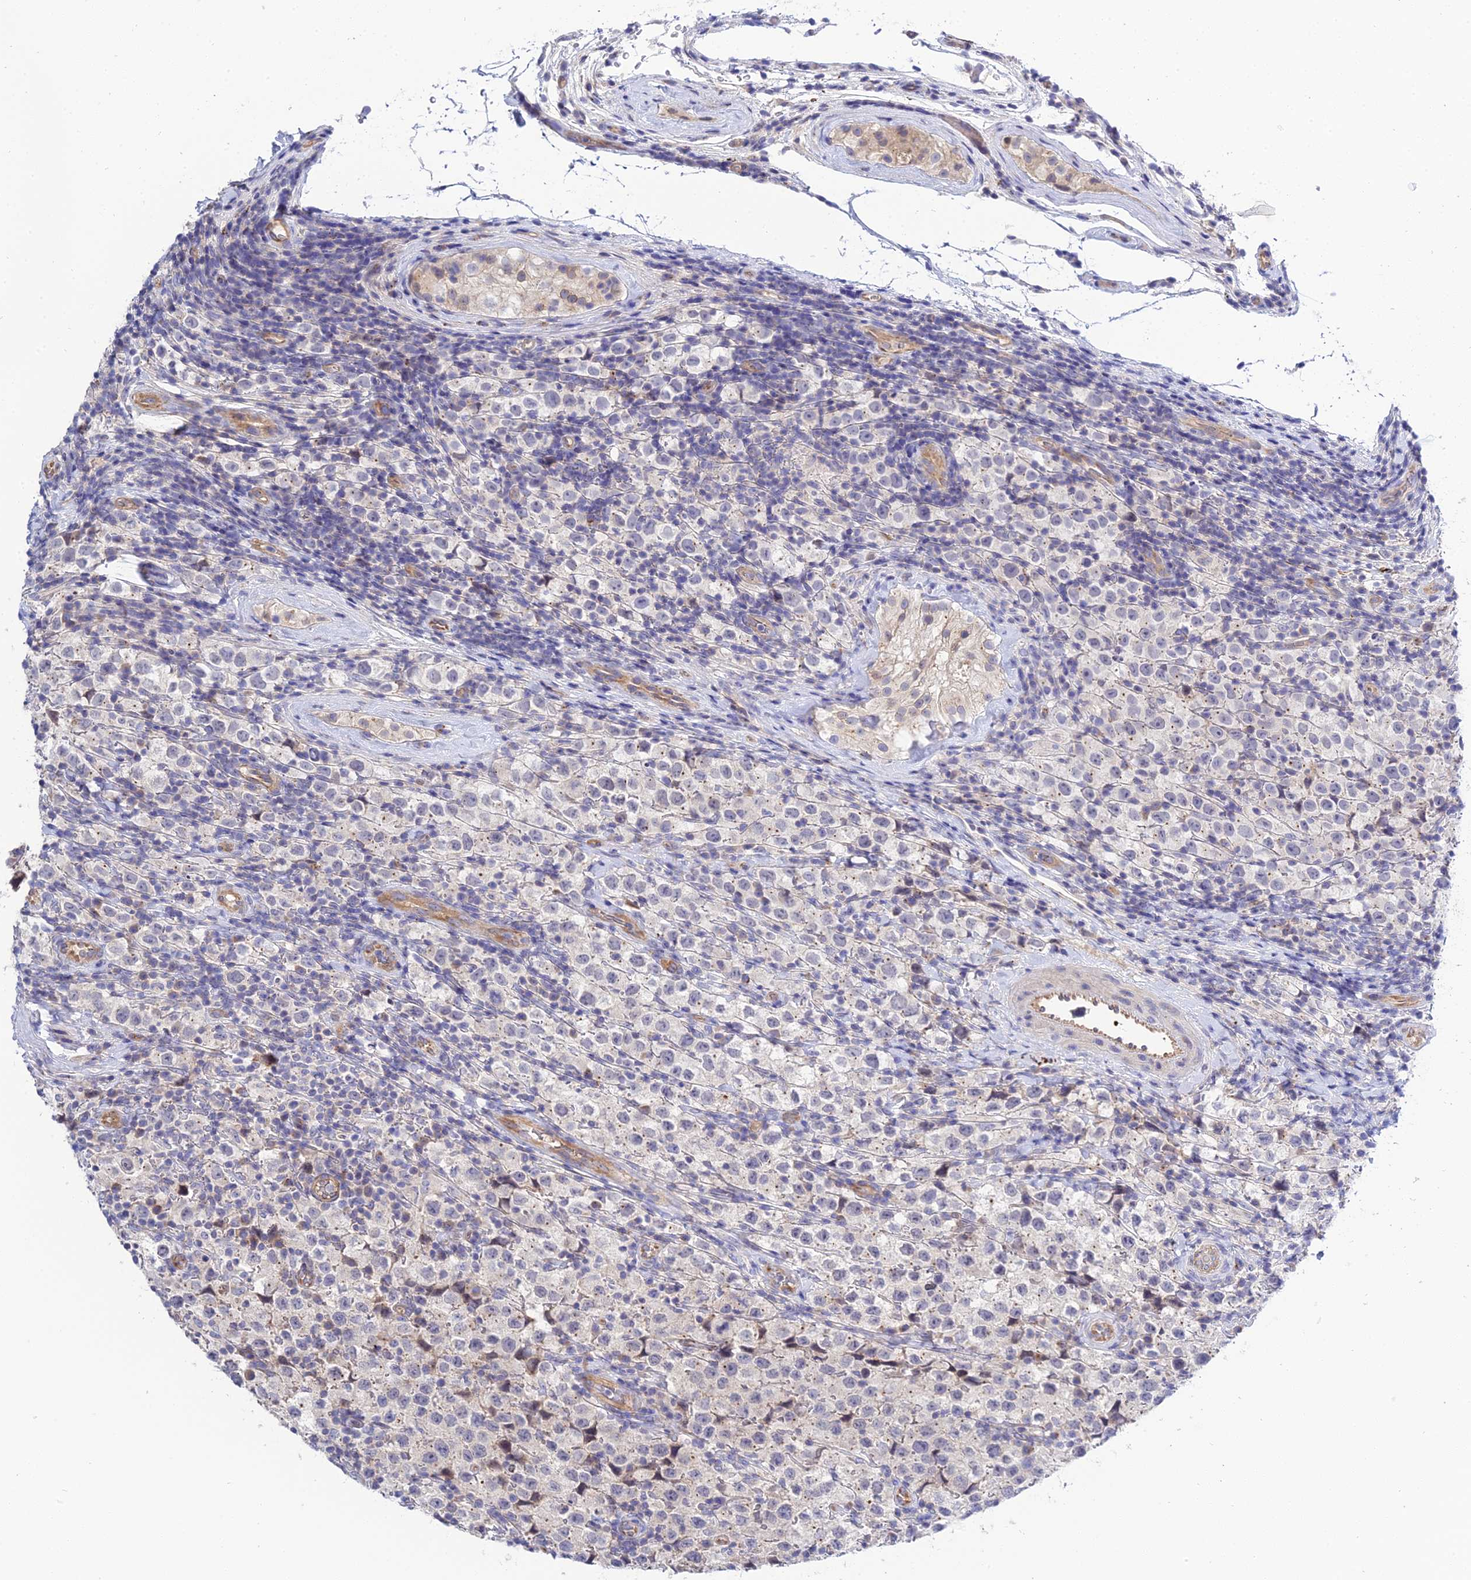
{"staining": {"intensity": "negative", "quantity": "none", "location": "none"}, "tissue": "testis cancer", "cell_type": "Tumor cells", "image_type": "cancer", "snomed": [{"axis": "morphology", "description": "Seminoma, NOS"}, {"axis": "morphology", "description": "Carcinoma, Embryonal, NOS"}, {"axis": "topography", "description": "Testis"}], "caption": "This is an immunohistochemistry (IHC) photomicrograph of human testis cancer. There is no positivity in tumor cells.", "gene": "APOBEC3H", "patient": {"sex": "male", "age": 41}}